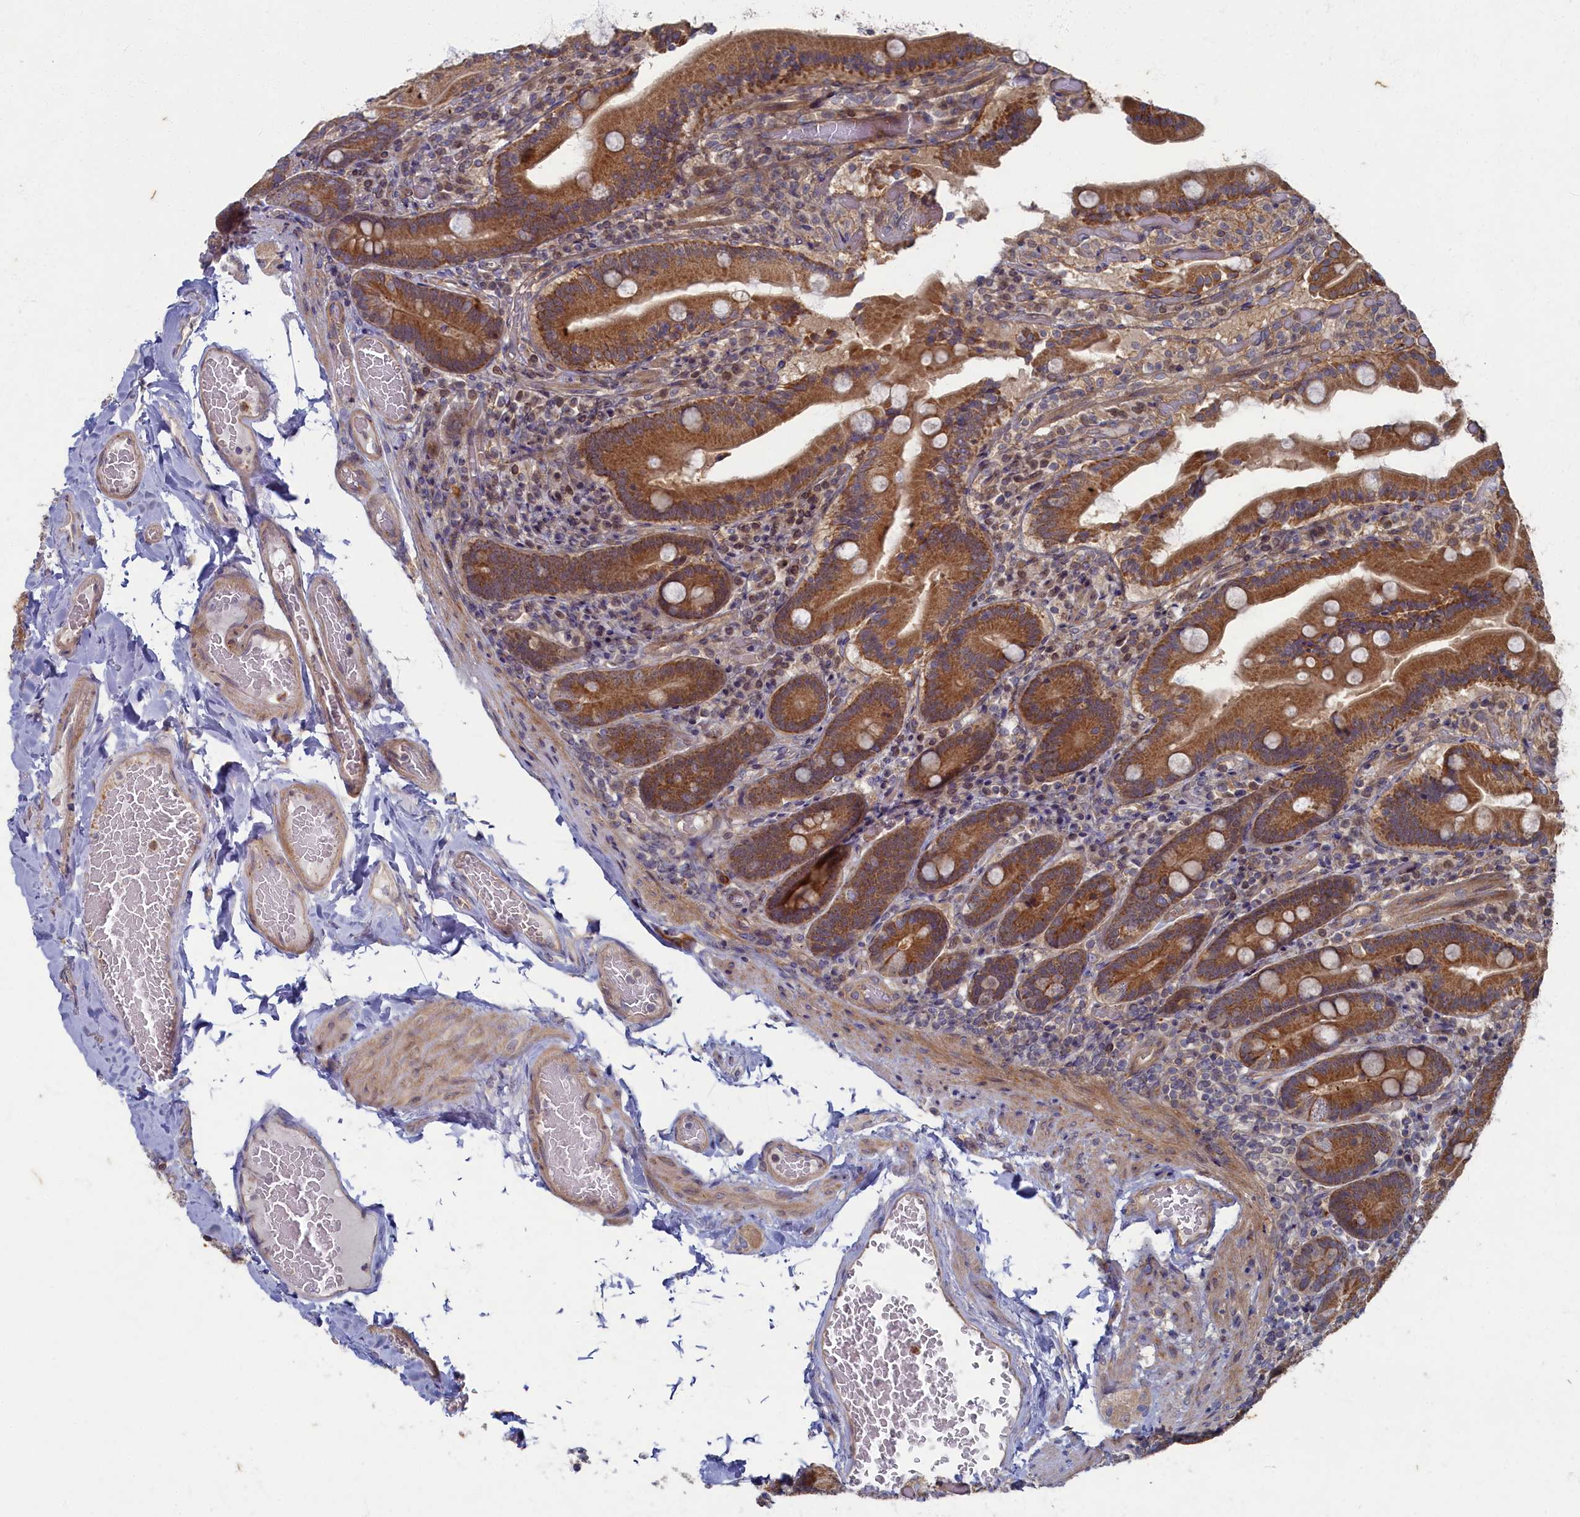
{"staining": {"intensity": "moderate", "quantity": ">75%", "location": "cytoplasmic/membranous"}, "tissue": "duodenum", "cell_type": "Glandular cells", "image_type": "normal", "snomed": [{"axis": "morphology", "description": "Normal tissue, NOS"}, {"axis": "topography", "description": "Duodenum"}], "caption": "The photomicrograph demonstrates immunohistochemical staining of normal duodenum. There is moderate cytoplasmic/membranous positivity is present in approximately >75% of glandular cells.", "gene": "WDR59", "patient": {"sex": "female", "age": 62}}